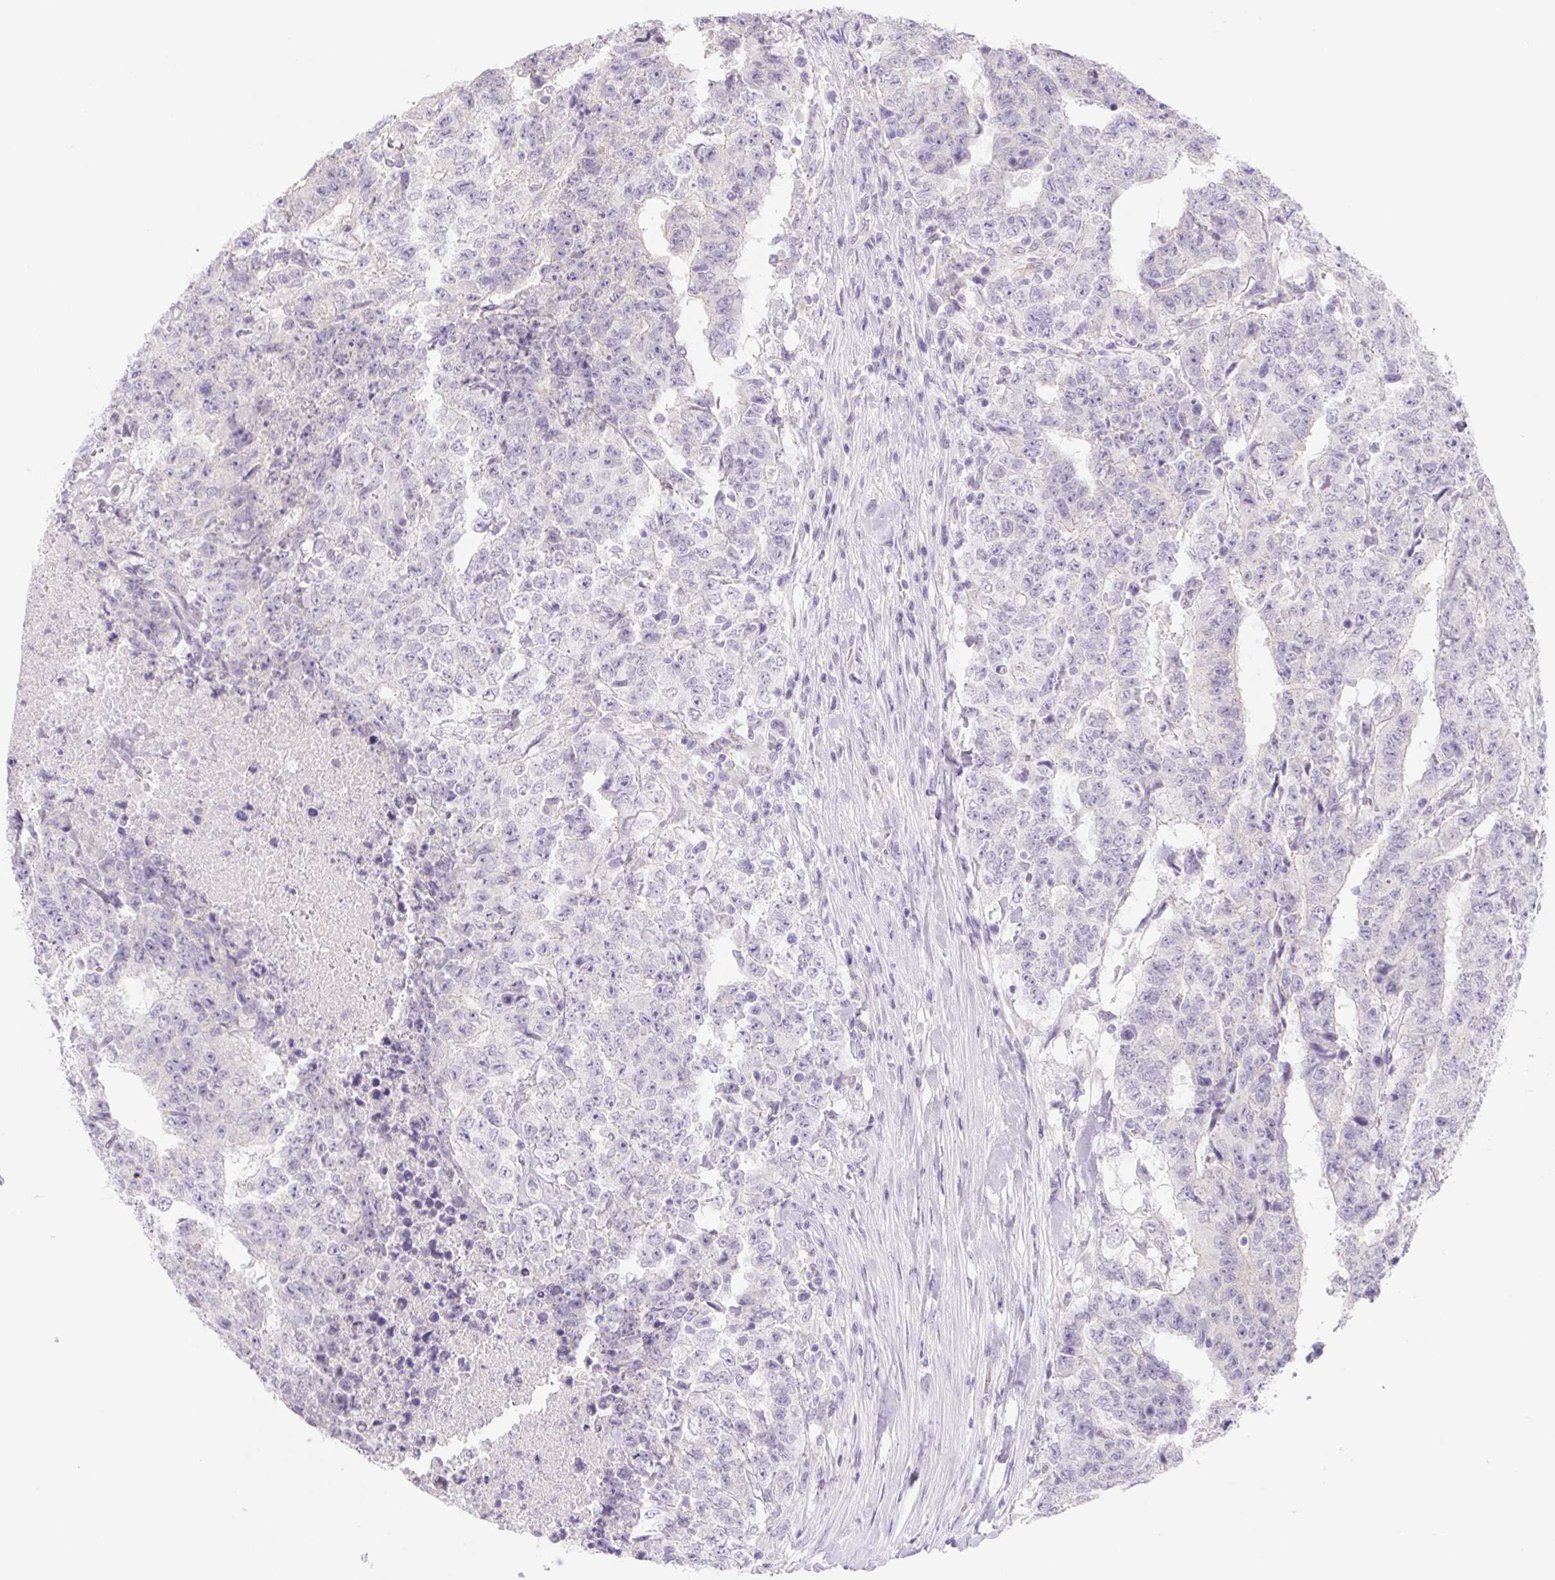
{"staining": {"intensity": "negative", "quantity": "none", "location": "none"}, "tissue": "testis cancer", "cell_type": "Tumor cells", "image_type": "cancer", "snomed": [{"axis": "morphology", "description": "Carcinoma, Embryonal, NOS"}, {"axis": "topography", "description": "Testis"}], "caption": "Tumor cells show no significant staining in testis cancer.", "gene": "CTNND2", "patient": {"sex": "male", "age": 24}}